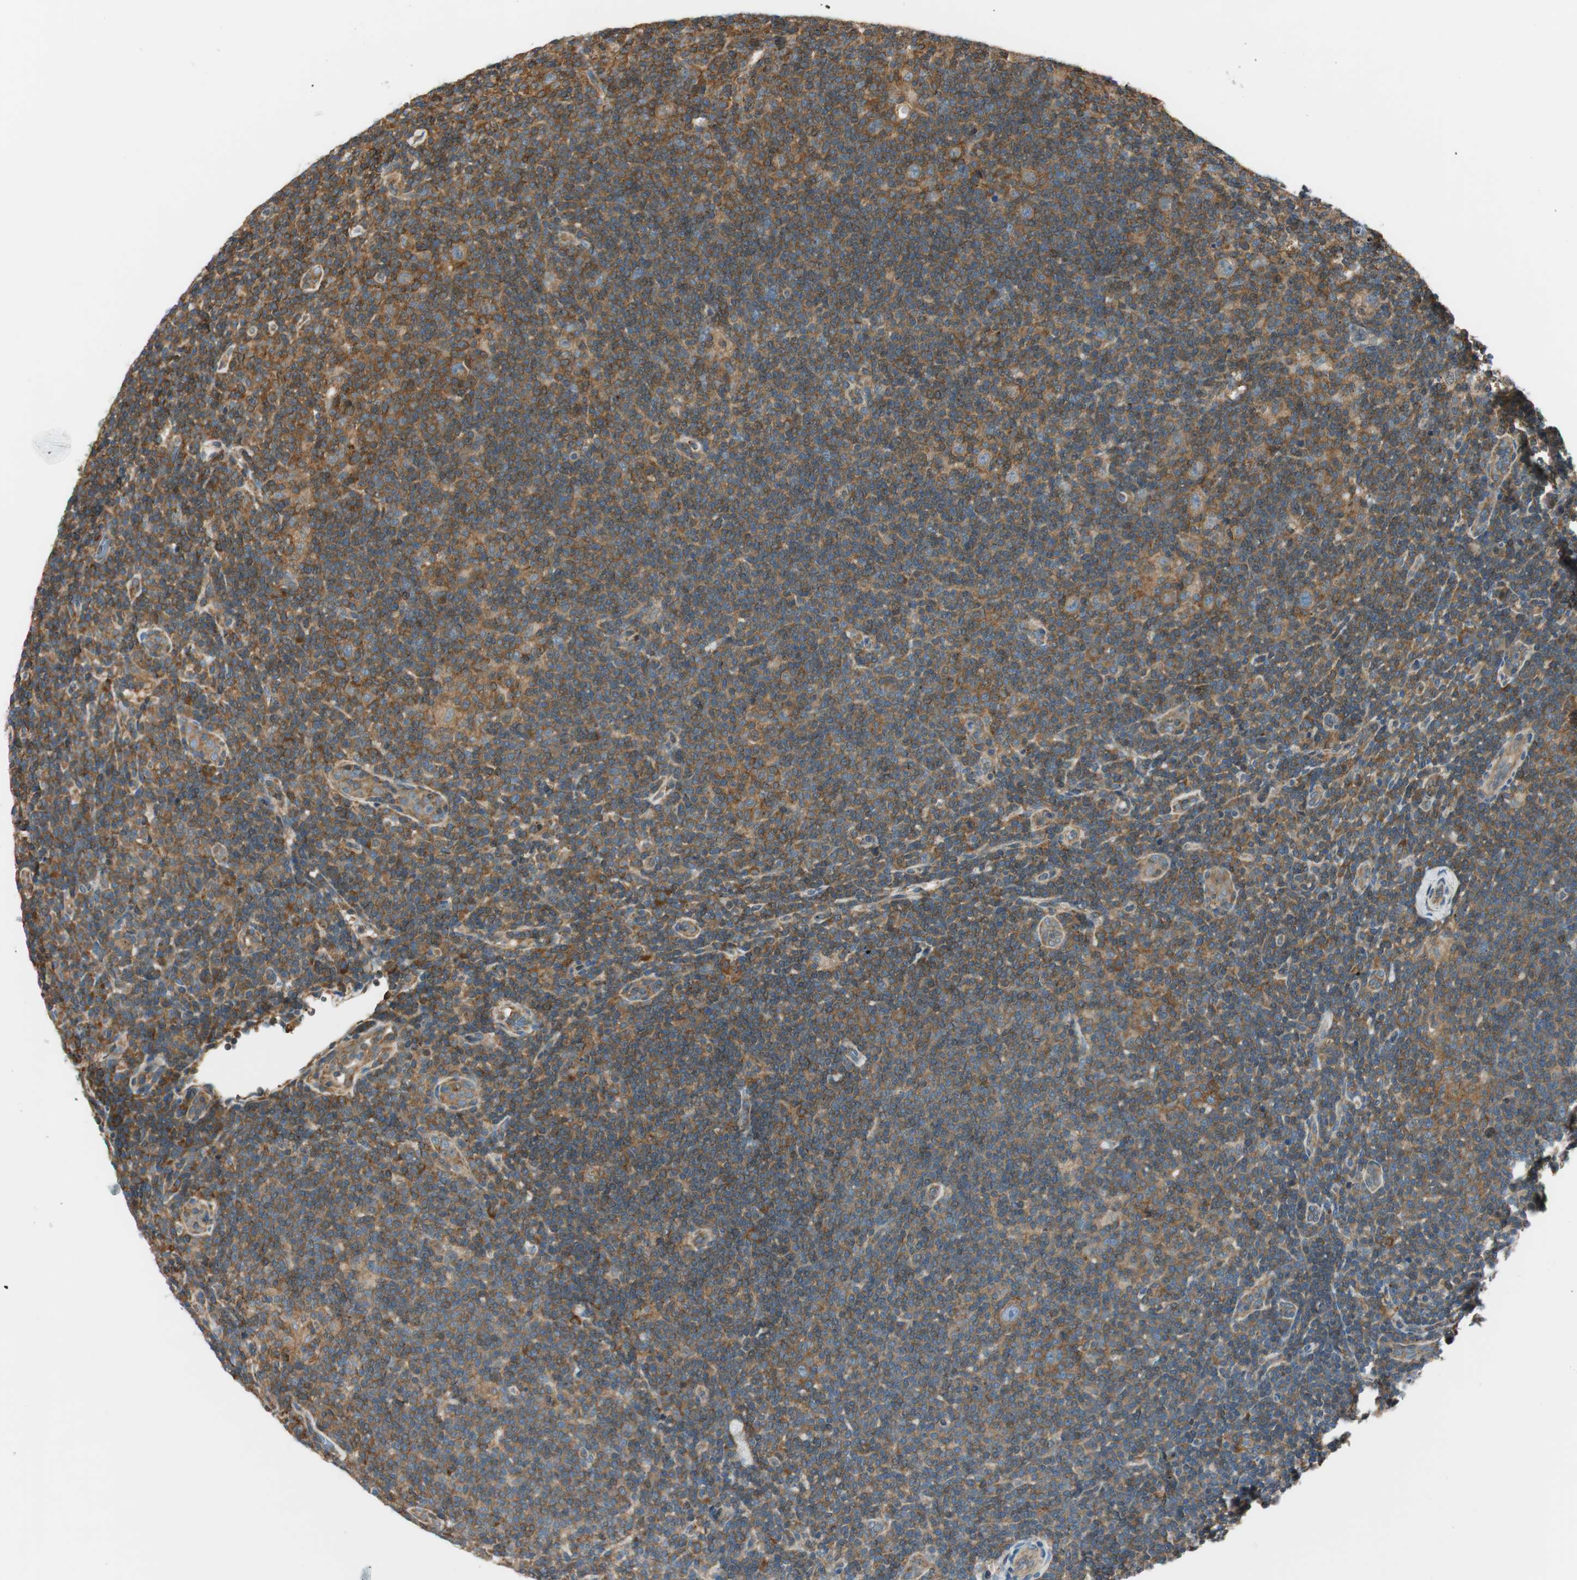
{"staining": {"intensity": "moderate", "quantity": ">75%", "location": "cytoplasmic/membranous"}, "tissue": "lymphoma", "cell_type": "Tumor cells", "image_type": "cancer", "snomed": [{"axis": "morphology", "description": "Hodgkin's disease, NOS"}, {"axis": "topography", "description": "Lymph node"}], "caption": "Human Hodgkin's disease stained with a protein marker exhibits moderate staining in tumor cells.", "gene": "PI4K2B", "patient": {"sex": "female", "age": 57}}